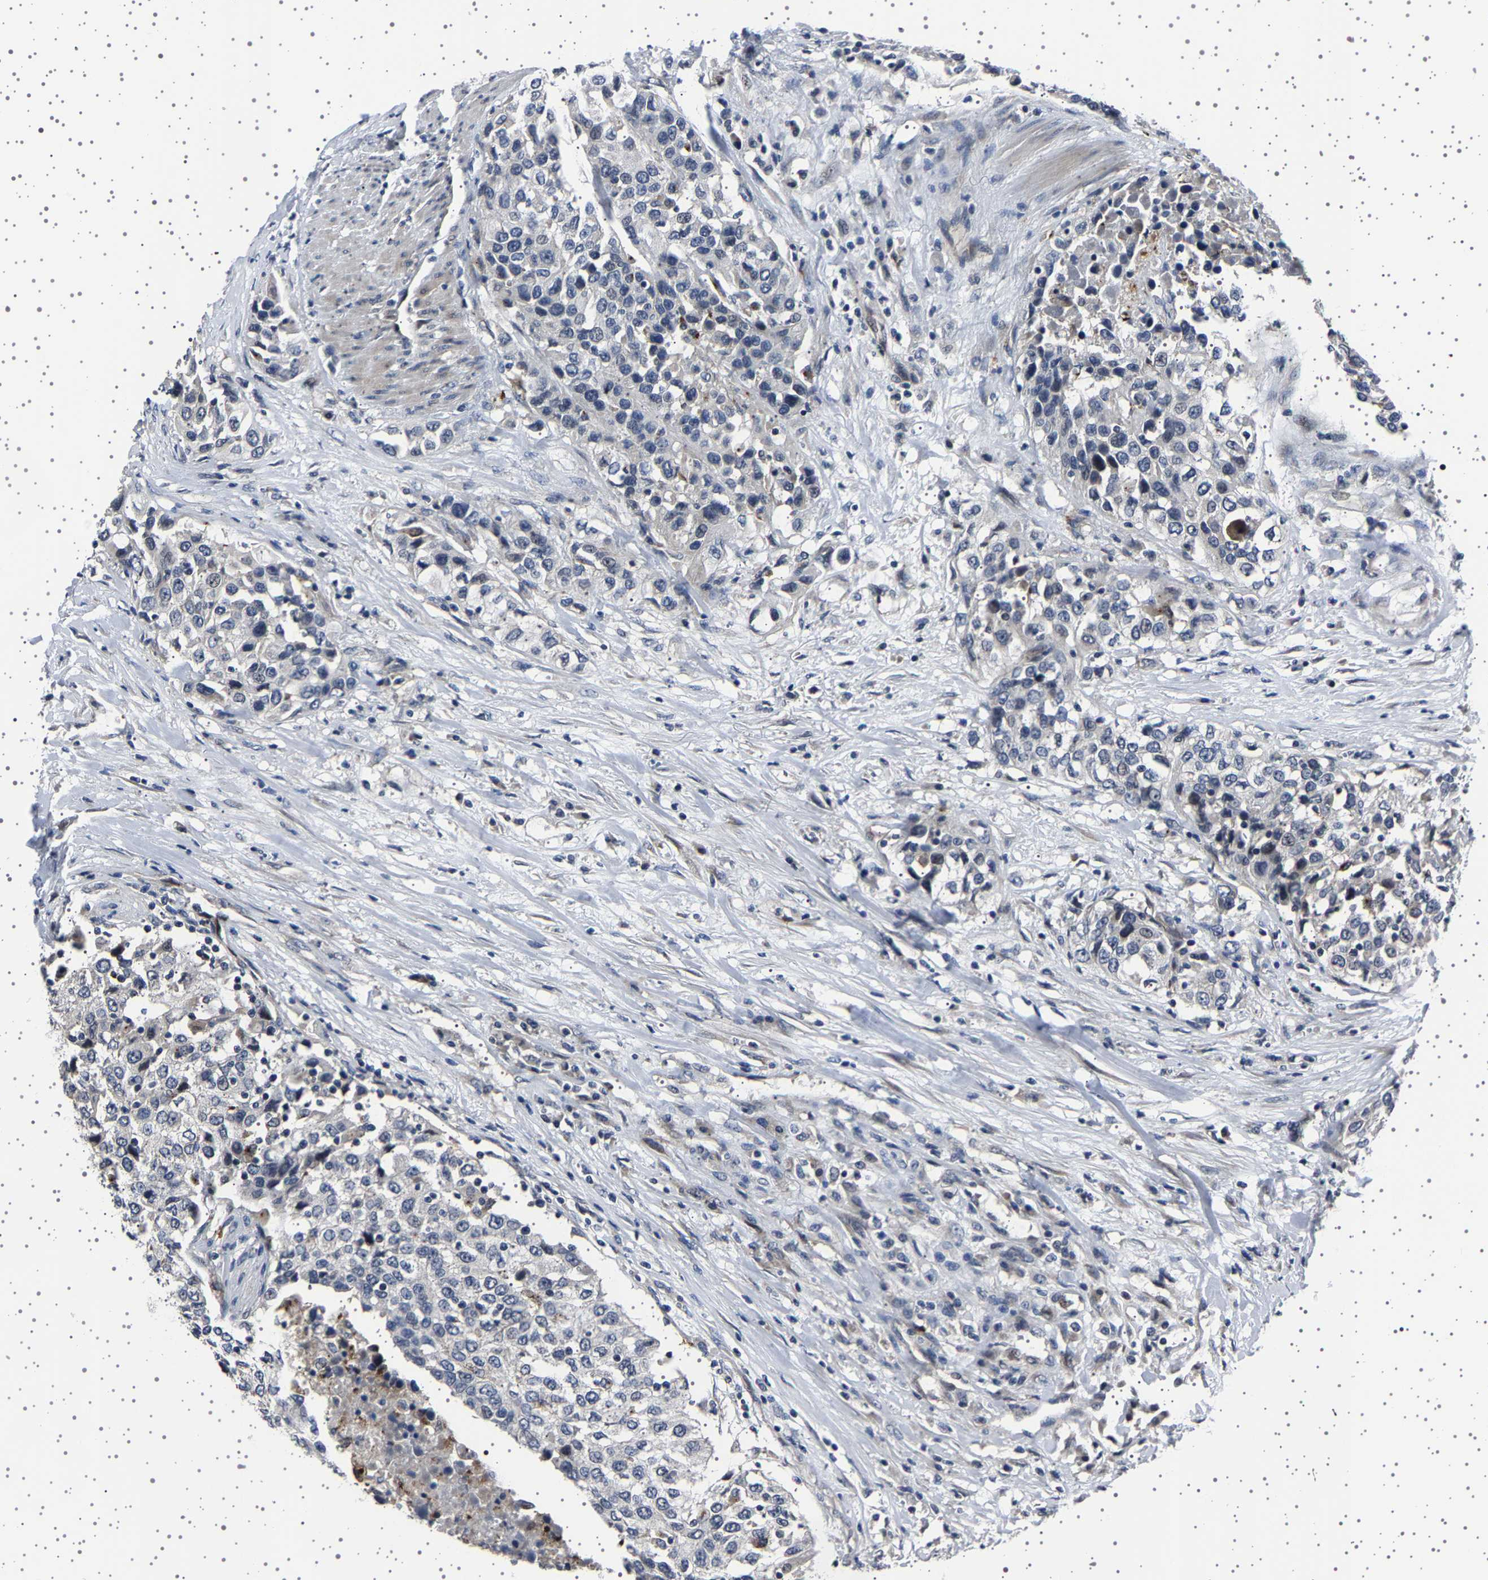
{"staining": {"intensity": "negative", "quantity": "none", "location": "none"}, "tissue": "urothelial cancer", "cell_type": "Tumor cells", "image_type": "cancer", "snomed": [{"axis": "morphology", "description": "Urothelial carcinoma, High grade"}, {"axis": "topography", "description": "Urinary bladder"}], "caption": "Urothelial cancer was stained to show a protein in brown. There is no significant positivity in tumor cells.", "gene": "IL10RB", "patient": {"sex": "female", "age": 80}}